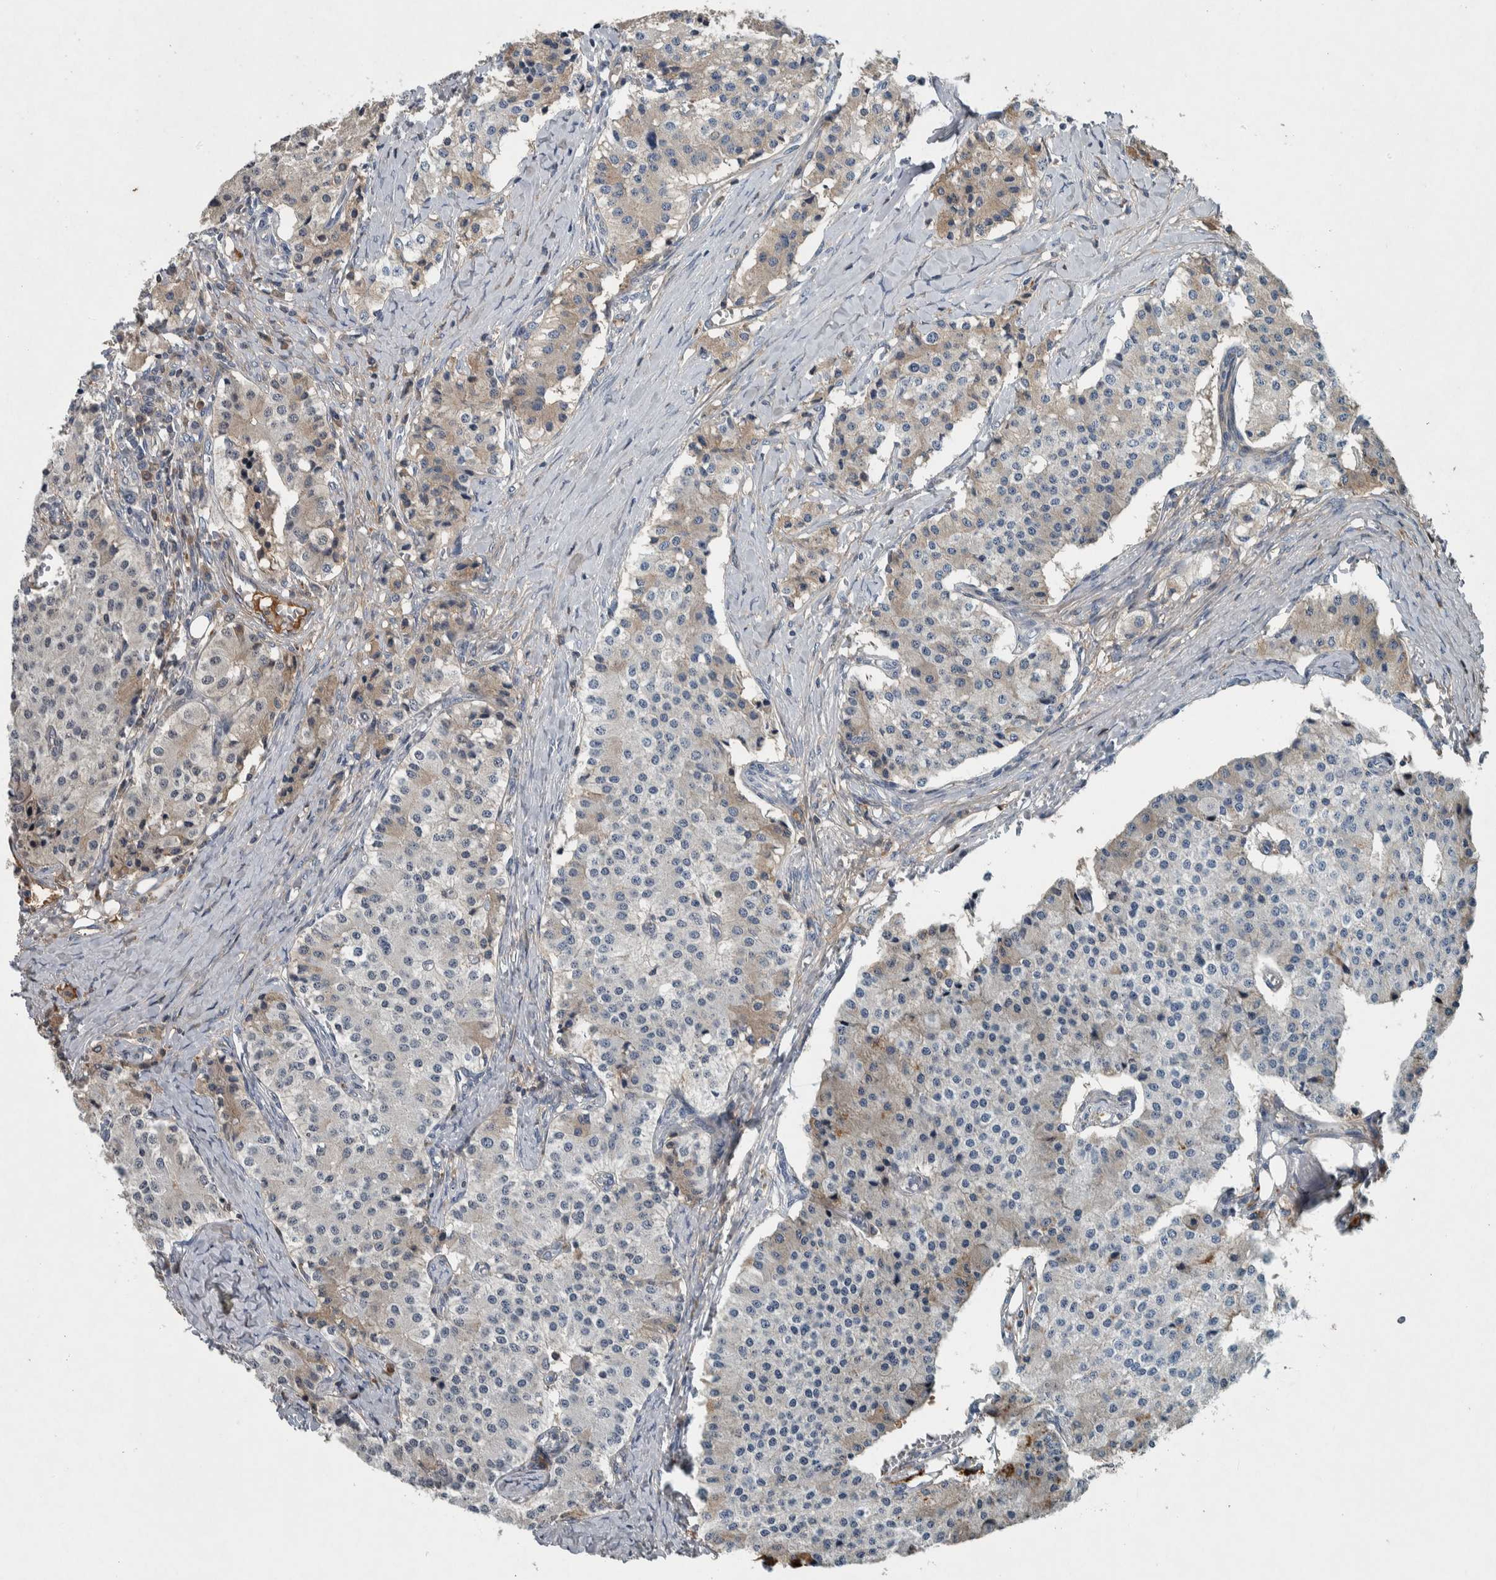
{"staining": {"intensity": "weak", "quantity": "<25%", "location": "cytoplasmic/membranous"}, "tissue": "carcinoid", "cell_type": "Tumor cells", "image_type": "cancer", "snomed": [{"axis": "morphology", "description": "Carcinoid, malignant, NOS"}, {"axis": "topography", "description": "Colon"}], "caption": "Histopathology image shows no significant protein staining in tumor cells of carcinoid. (Brightfield microscopy of DAB (3,3'-diaminobenzidine) immunohistochemistry at high magnification).", "gene": "SERPINC1", "patient": {"sex": "female", "age": 52}}